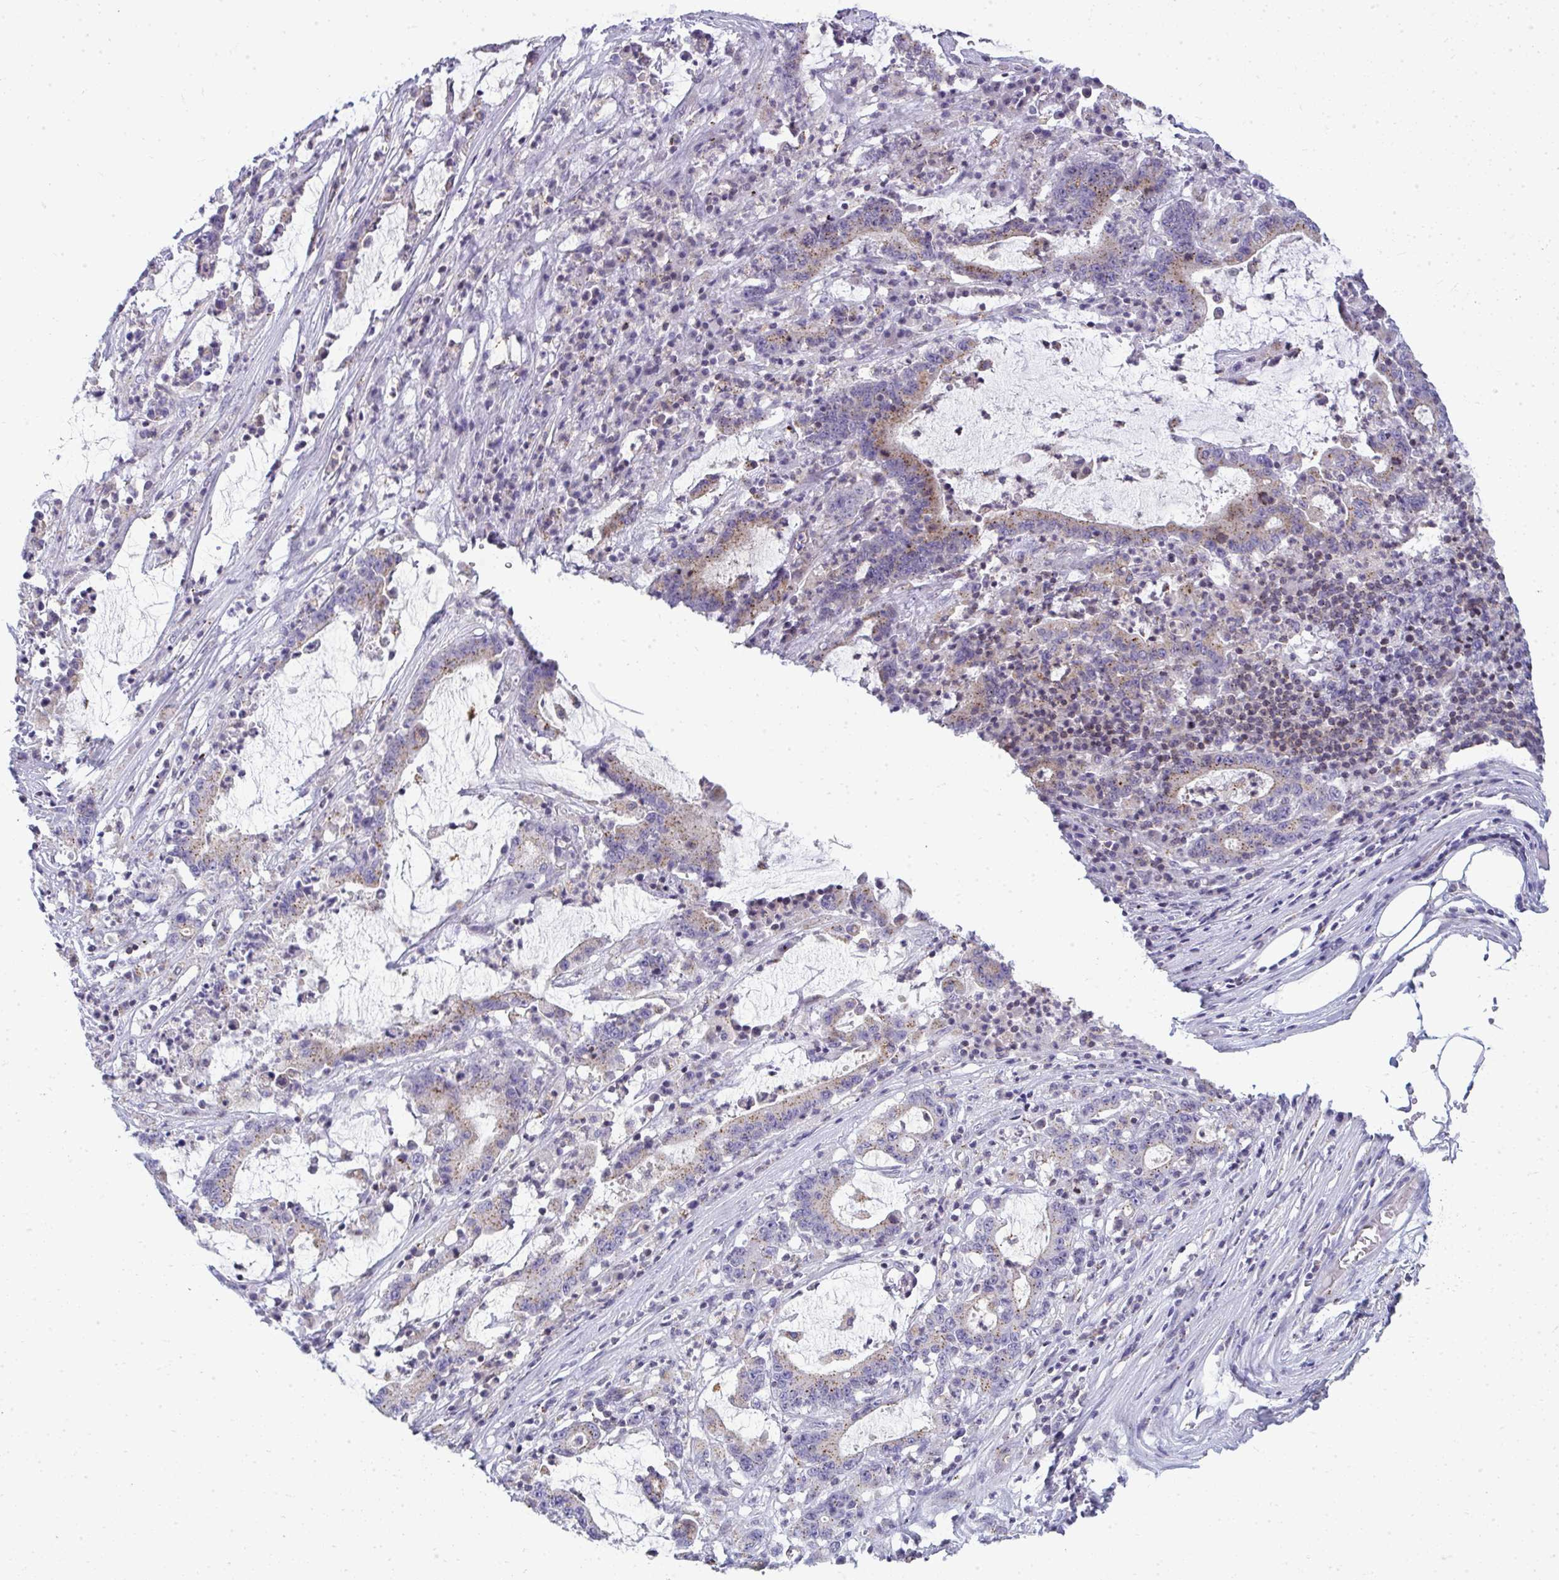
{"staining": {"intensity": "weak", "quantity": "25%-75%", "location": "cytoplasmic/membranous"}, "tissue": "stomach cancer", "cell_type": "Tumor cells", "image_type": "cancer", "snomed": [{"axis": "morphology", "description": "Adenocarcinoma, NOS"}, {"axis": "topography", "description": "Stomach, upper"}], "caption": "This photomicrograph demonstrates immunohistochemistry (IHC) staining of adenocarcinoma (stomach), with low weak cytoplasmic/membranous positivity in about 25%-75% of tumor cells.", "gene": "VPS4B", "patient": {"sex": "male", "age": 68}}